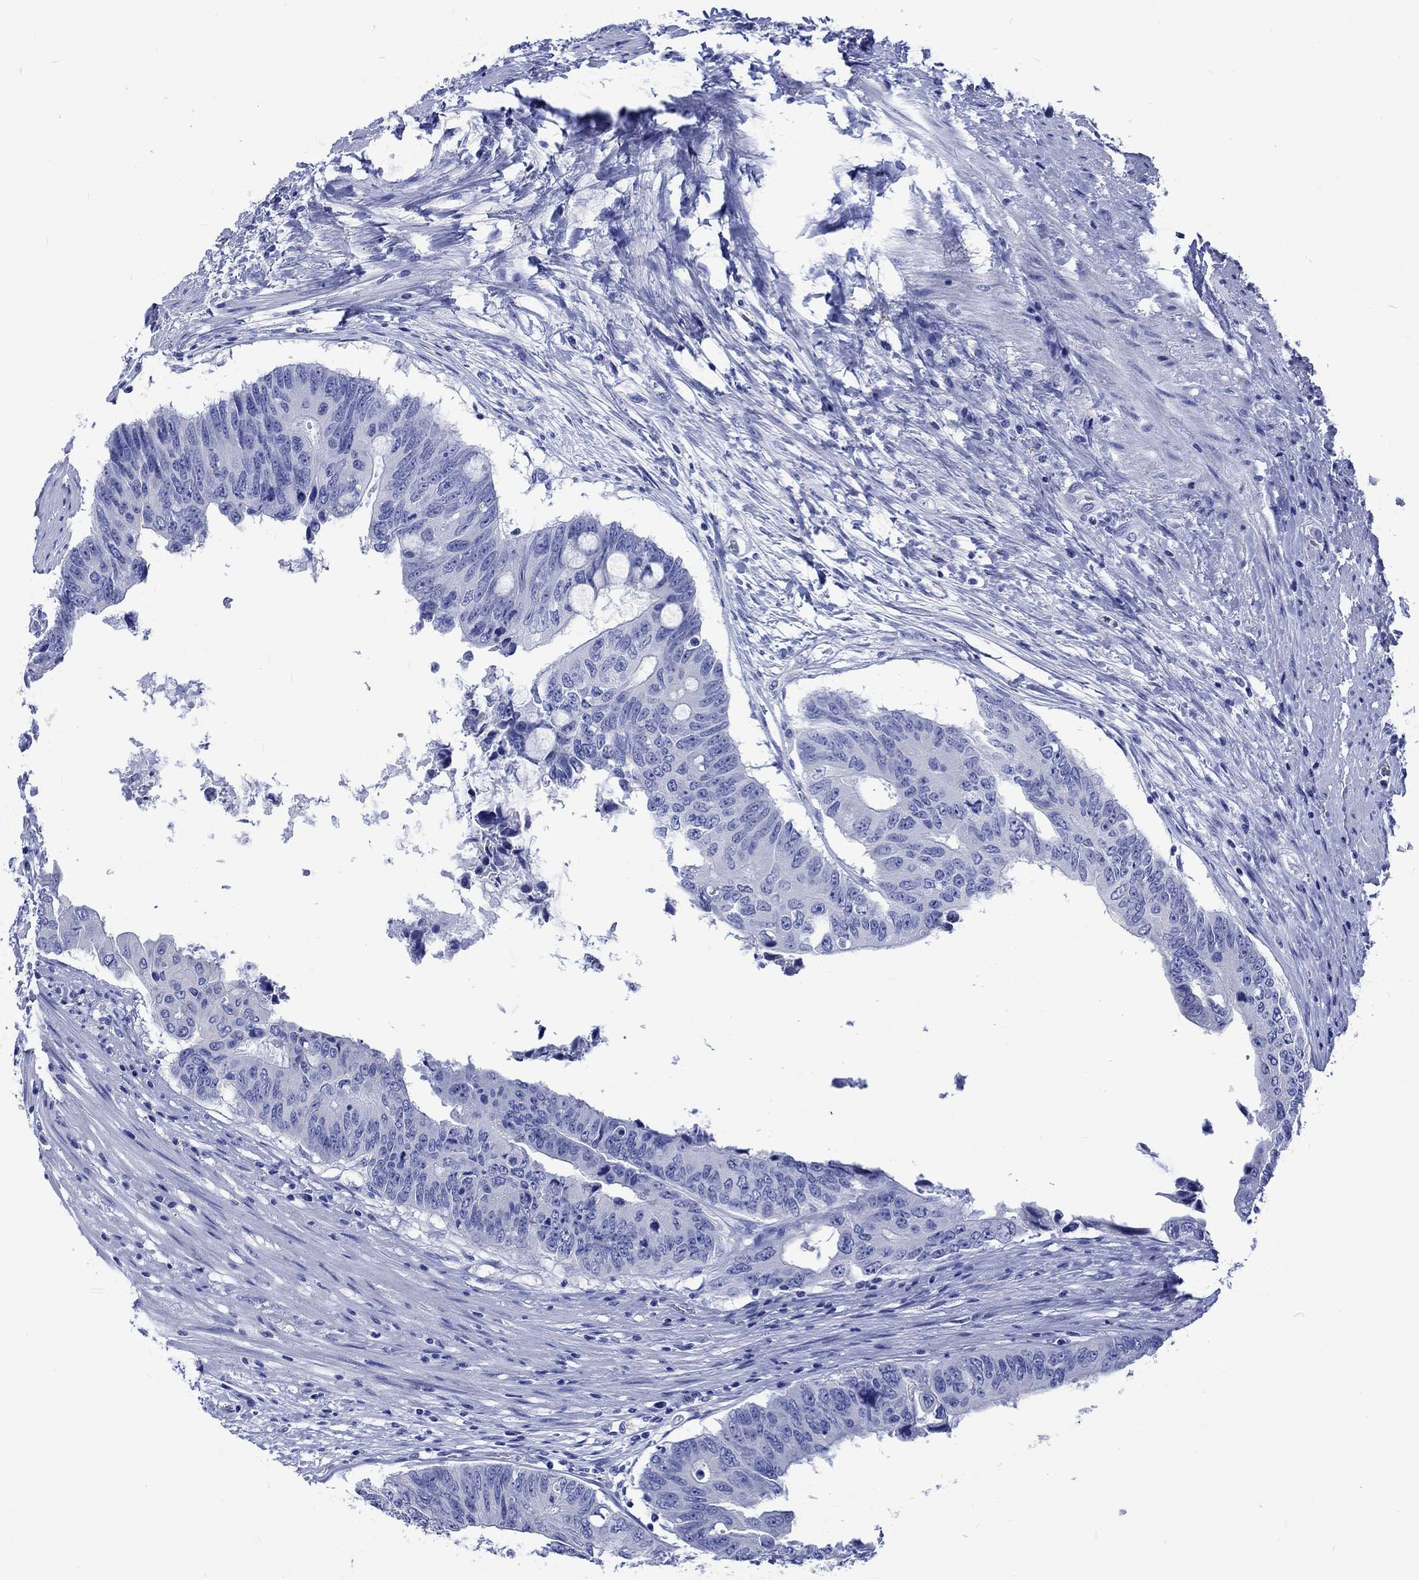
{"staining": {"intensity": "negative", "quantity": "none", "location": "none"}, "tissue": "colorectal cancer", "cell_type": "Tumor cells", "image_type": "cancer", "snomed": [{"axis": "morphology", "description": "Adenocarcinoma, NOS"}, {"axis": "topography", "description": "Rectum"}], "caption": "The immunohistochemistry (IHC) image has no significant expression in tumor cells of adenocarcinoma (colorectal) tissue.", "gene": "KLHL33", "patient": {"sex": "male", "age": 59}}